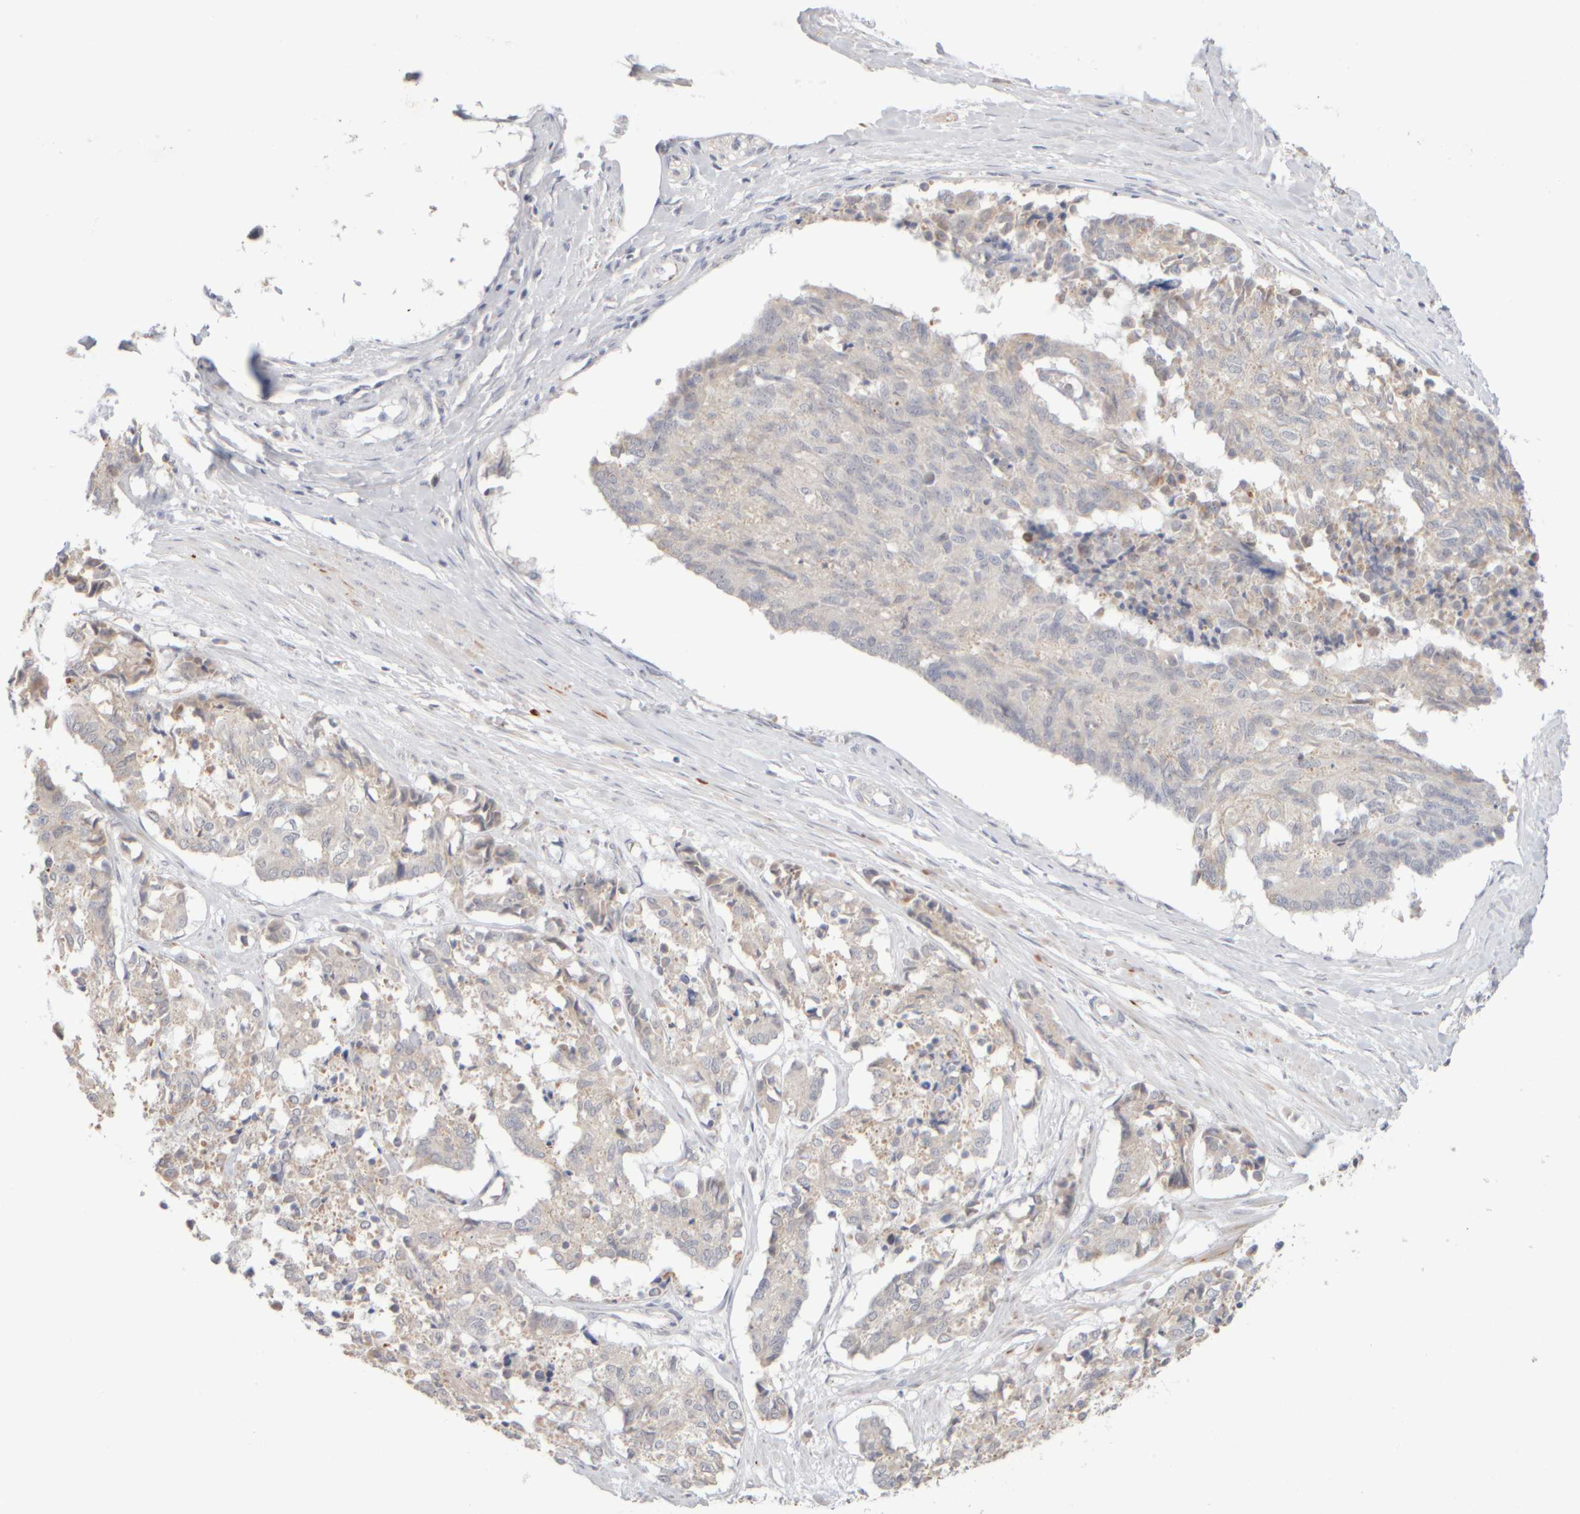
{"staining": {"intensity": "weak", "quantity": "<25%", "location": "cytoplasmic/membranous"}, "tissue": "cervical cancer", "cell_type": "Tumor cells", "image_type": "cancer", "snomed": [{"axis": "morphology", "description": "Squamous cell carcinoma, NOS"}, {"axis": "topography", "description": "Cervix"}], "caption": "Tumor cells are negative for protein expression in human cervical cancer. (Brightfield microscopy of DAB immunohistochemistry at high magnification).", "gene": "ZNF112", "patient": {"sex": "female", "age": 35}}